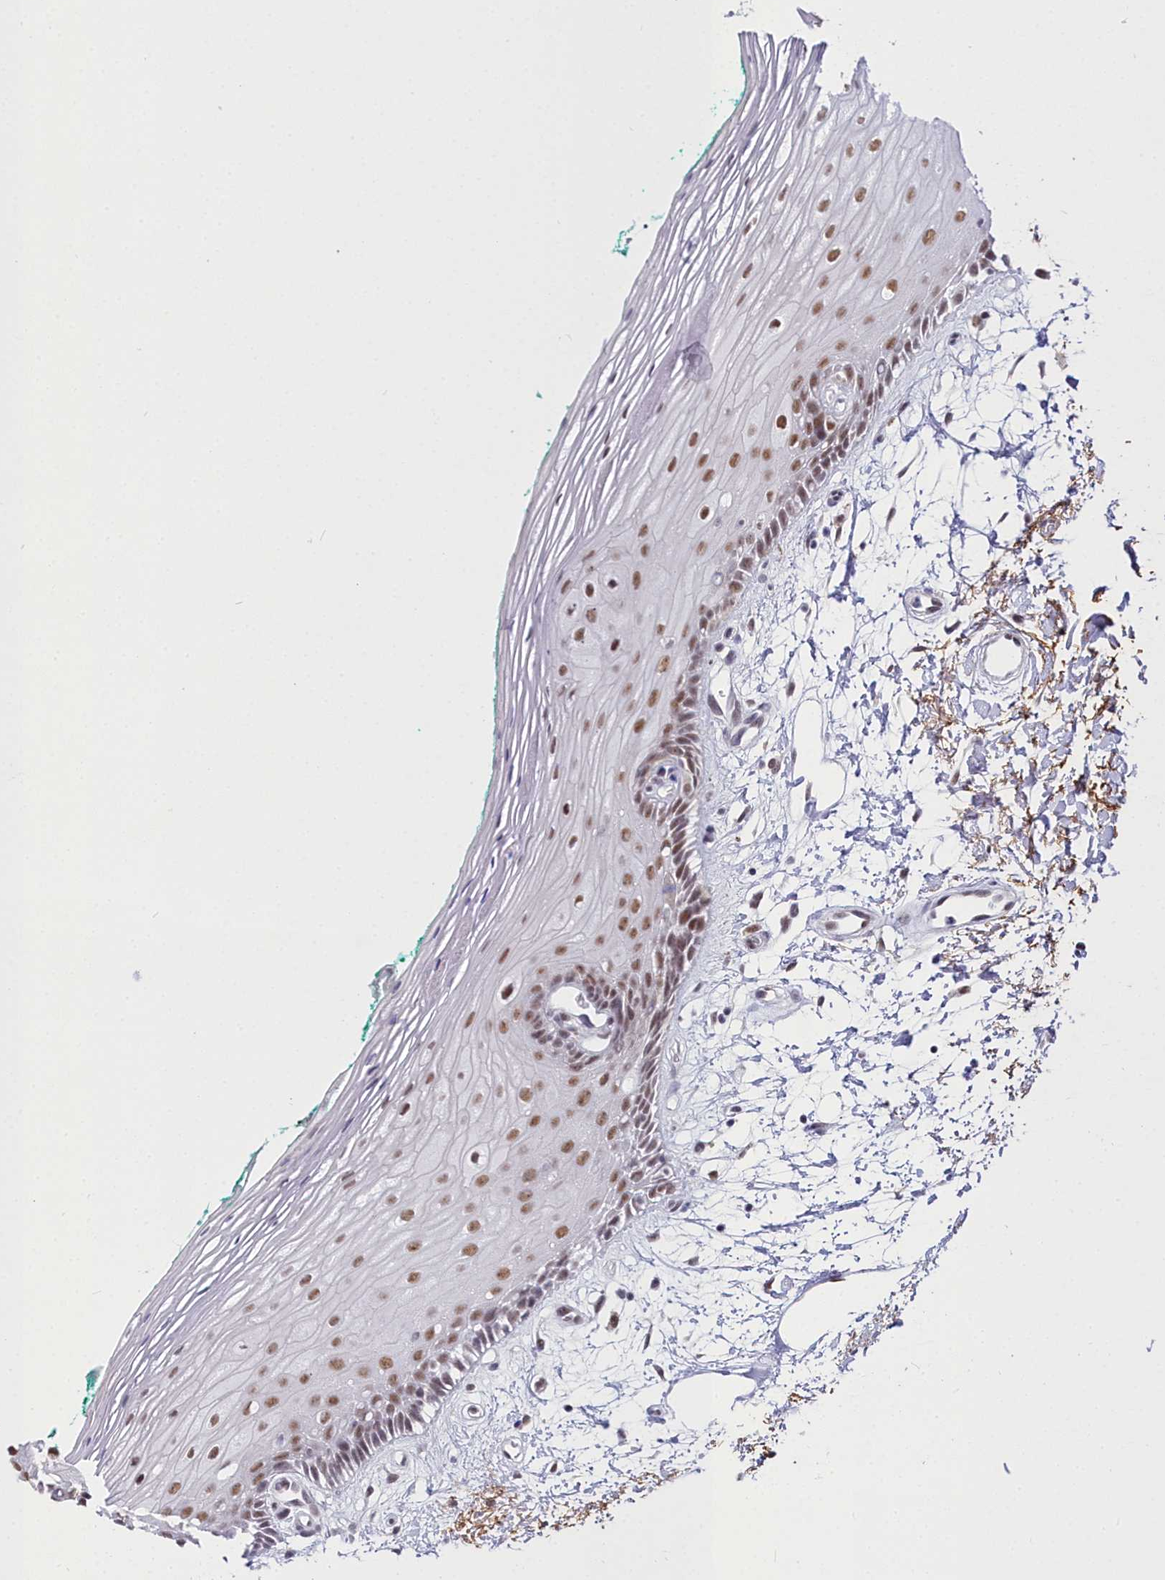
{"staining": {"intensity": "moderate", "quantity": ">75%", "location": "nuclear"}, "tissue": "oral mucosa", "cell_type": "Squamous epithelial cells", "image_type": "normal", "snomed": [{"axis": "morphology", "description": "Normal tissue, NOS"}, {"axis": "topography", "description": "Skeletal muscle"}, {"axis": "topography", "description": "Oral tissue"}, {"axis": "topography", "description": "Peripheral nerve tissue"}], "caption": "Immunohistochemistry (IHC) (DAB) staining of normal human oral mucosa exhibits moderate nuclear protein positivity in about >75% of squamous epithelial cells. (brown staining indicates protein expression, while blue staining denotes nuclei).", "gene": "RBM12", "patient": {"sex": "female", "age": 84}}